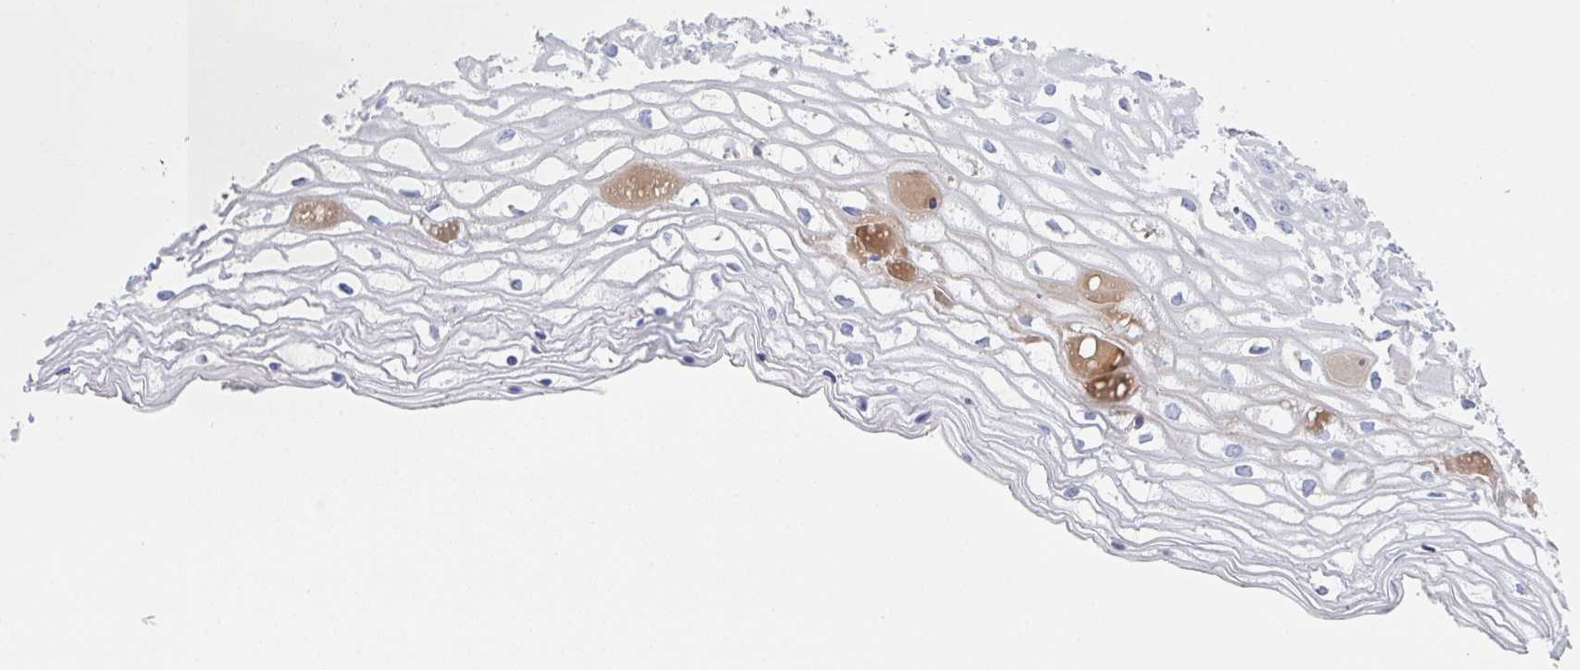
{"staining": {"intensity": "negative", "quantity": "none", "location": "none"}, "tissue": "cervix", "cell_type": "Glandular cells", "image_type": "normal", "snomed": [{"axis": "morphology", "description": "Normal tissue, NOS"}, {"axis": "topography", "description": "Cervix"}], "caption": "Micrograph shows no protein expression in glandular cells of benign cervix. (DAB immunohistochemistry (IHC), high magnification).", "gene": "HGFAC", "patient": {"sex": "female", "age": 36}}